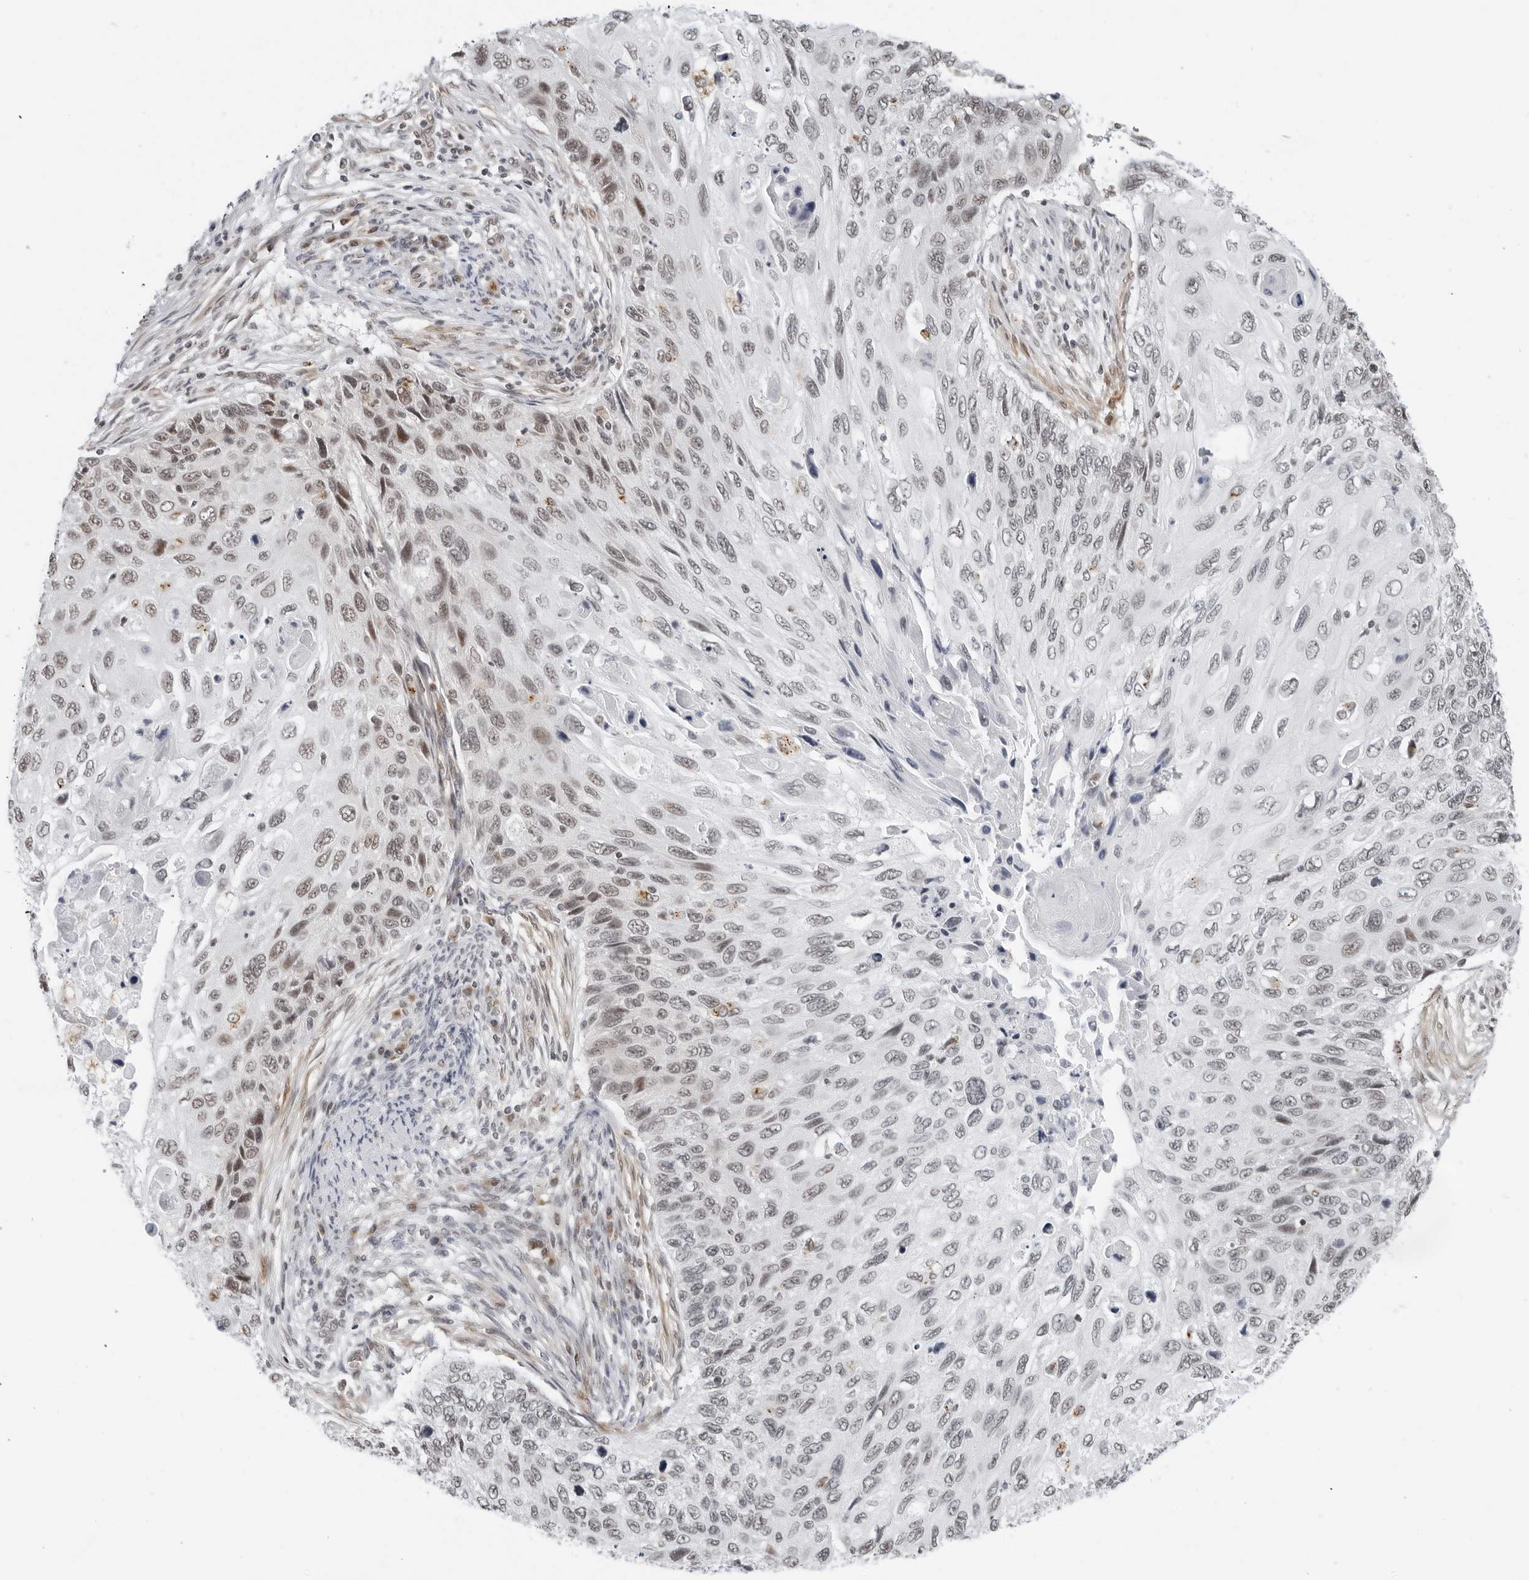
{"staining": {"intensity": "moderate", "quantity": "<25%", "location": "nuclear"}, "tissue": "cervical cancer", "cell_type": "Tumor cells", "image_type": "cancer", "snomed": [{"axis": "morphology", "description": "Squamous cell carcinoma, NOS"}, {"axis": "topography", "description": "Cervix"}], "caption": "Approximately <25% of tumor cells in human cervical cancer show moderate nuclear protein staining as visualized by brown immunohistochemical staining.", "gene": "TOX4", "patient": {"sex": "female", "age": 70}}